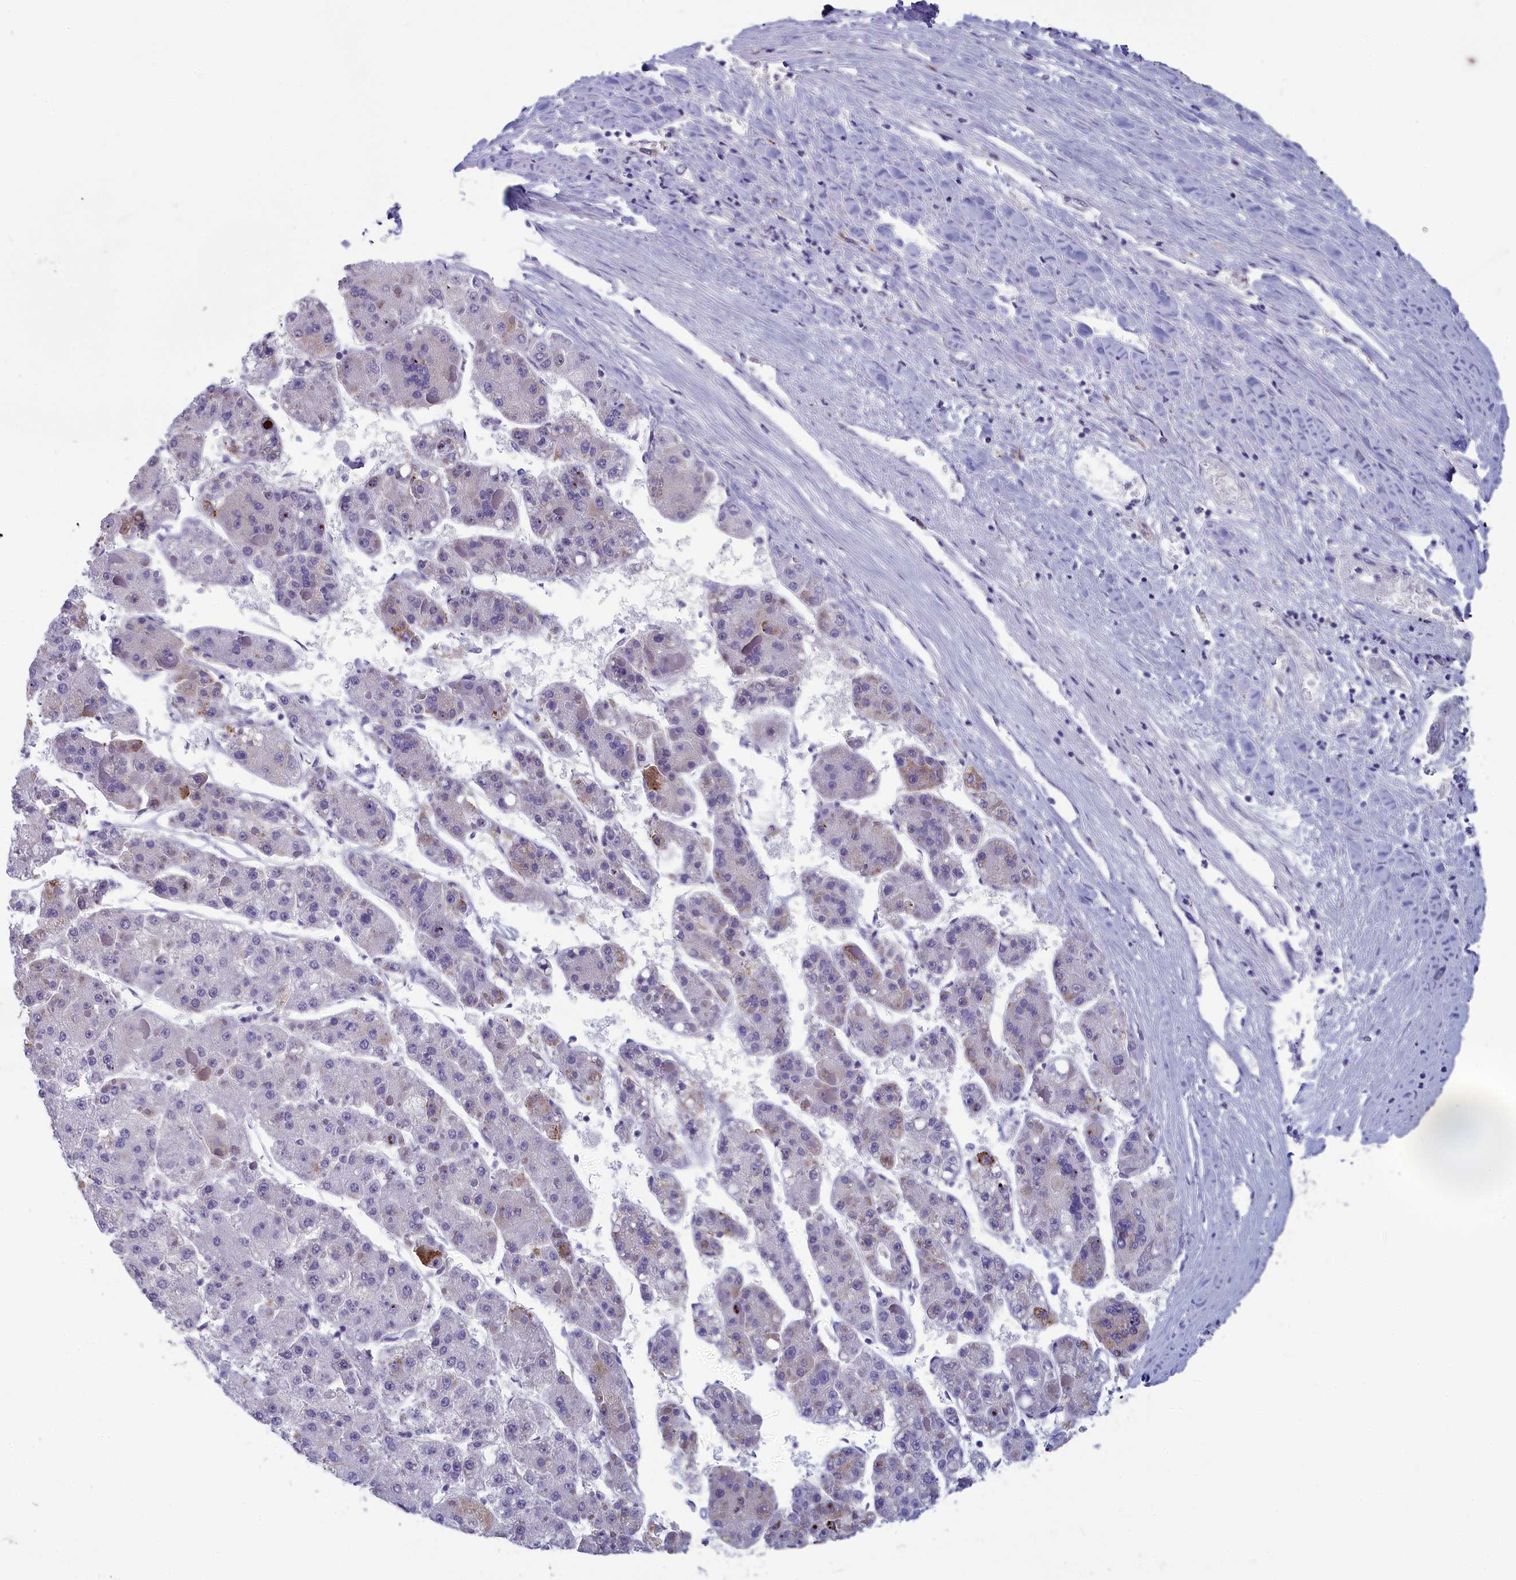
{"staining": {"intensity": "strong", "quantity": "<25%", "location": "cytoplasmic/membranous"}, "tissue": "liver cancer", "cell_type": "Tumor cells", "image_type": "cancer", "snomed": [{"axis": "morphology", "description": "Carcinoma, Hepatocellular, NOS"}, {"axis": "topography", "description": "Liver"}], "caption": "Brown immunohistochemical staining in liver cancer reveals strong cytoplasmic/membranous staining in about <25% of tumor cells.", "gene": "MRI1", "patient": {"sex": "female", "age": 73}}